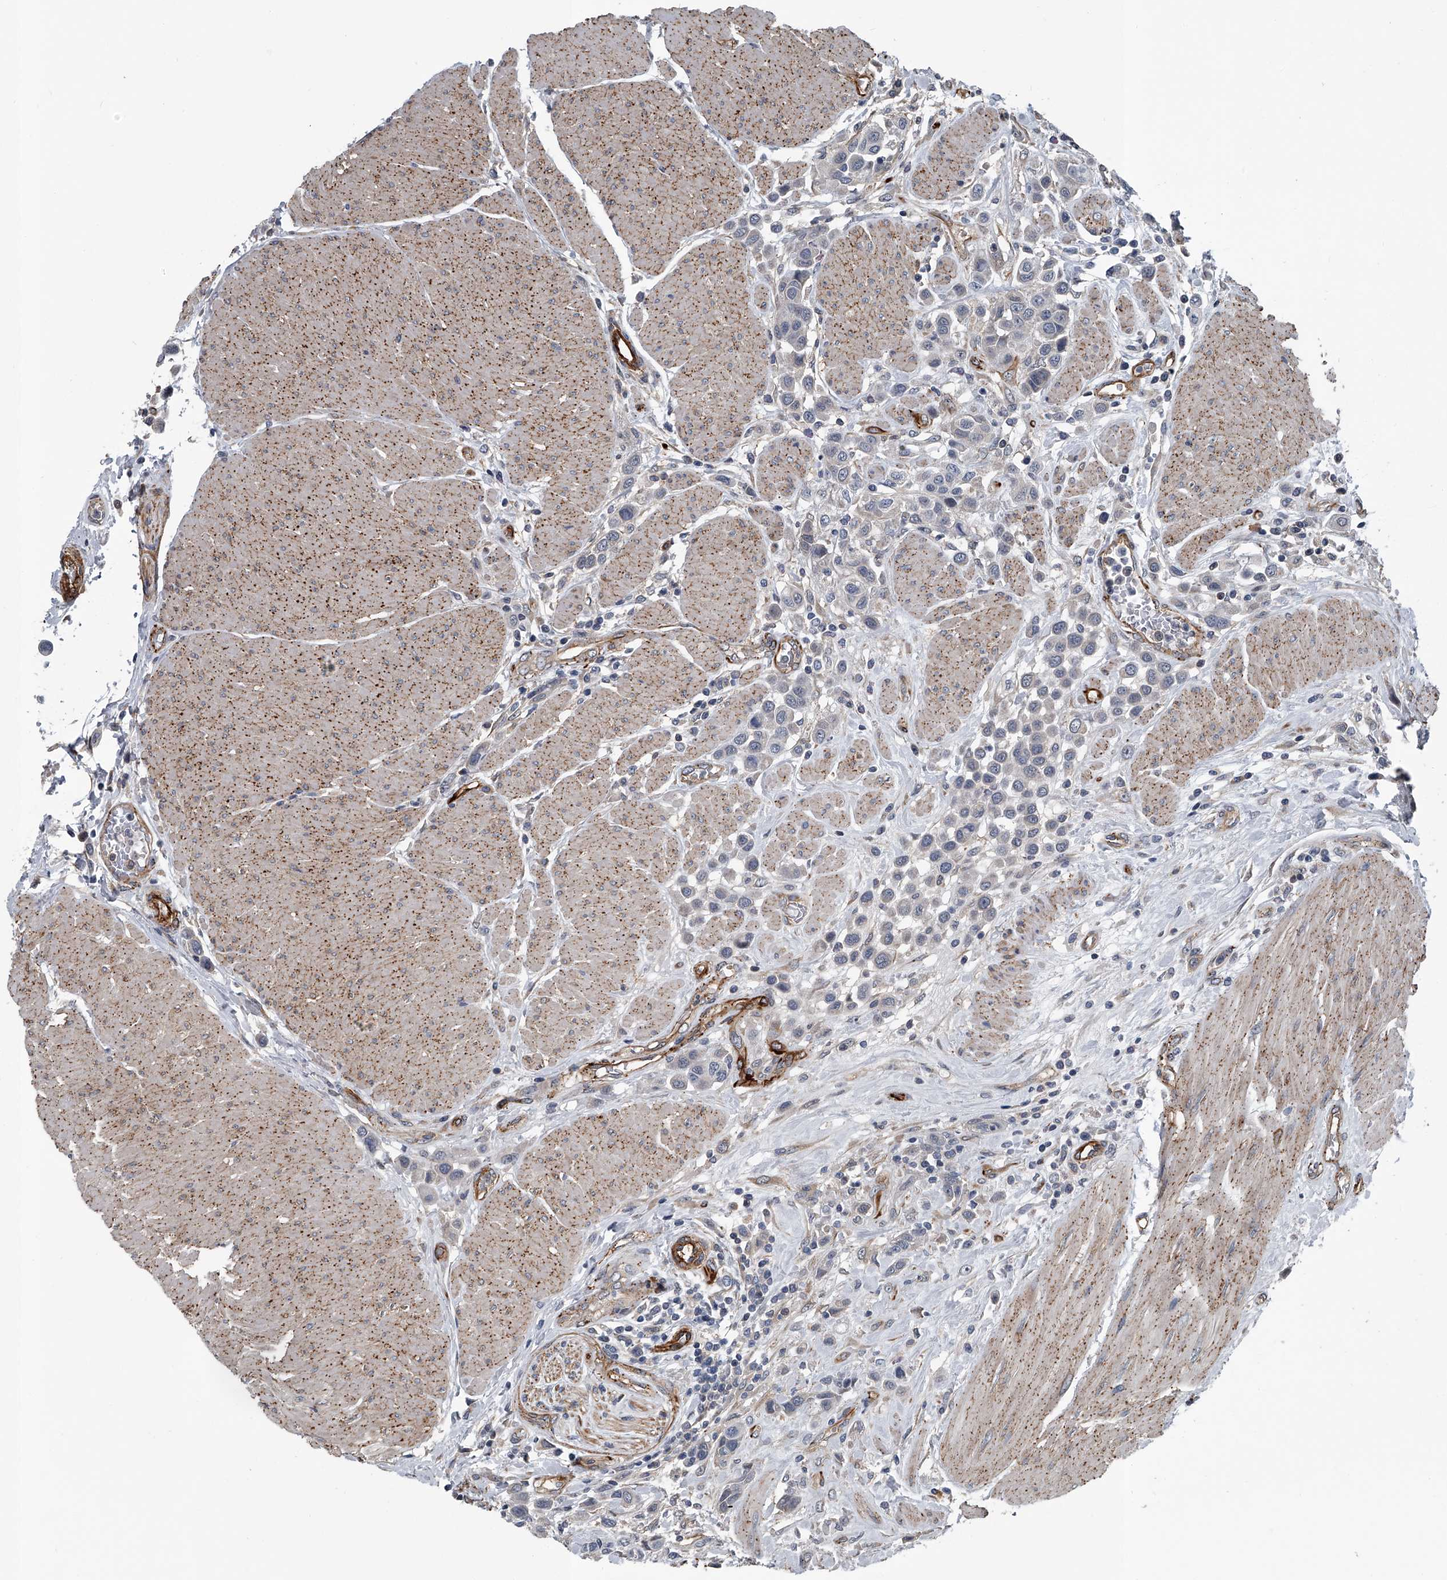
{"staining": {"intensity": "negative", "quantity": "none", "location": "none"}, "tissue": "urothelial cancer", "cell_type": "Tumor cells", "image_type": "cancer", "snomed": [{"axis": "morphology", "description": "Urothelial carcinoma, High grade"}, {"axis": "topography", "description": "Urinary bladder"}], "caption": "Tumor cells show no significant protein positivity in urothelial cancer. Nuclei are stained in blue.", "gene": "LDLRAD2", "patient": {"sex": "male", "age": 50}}